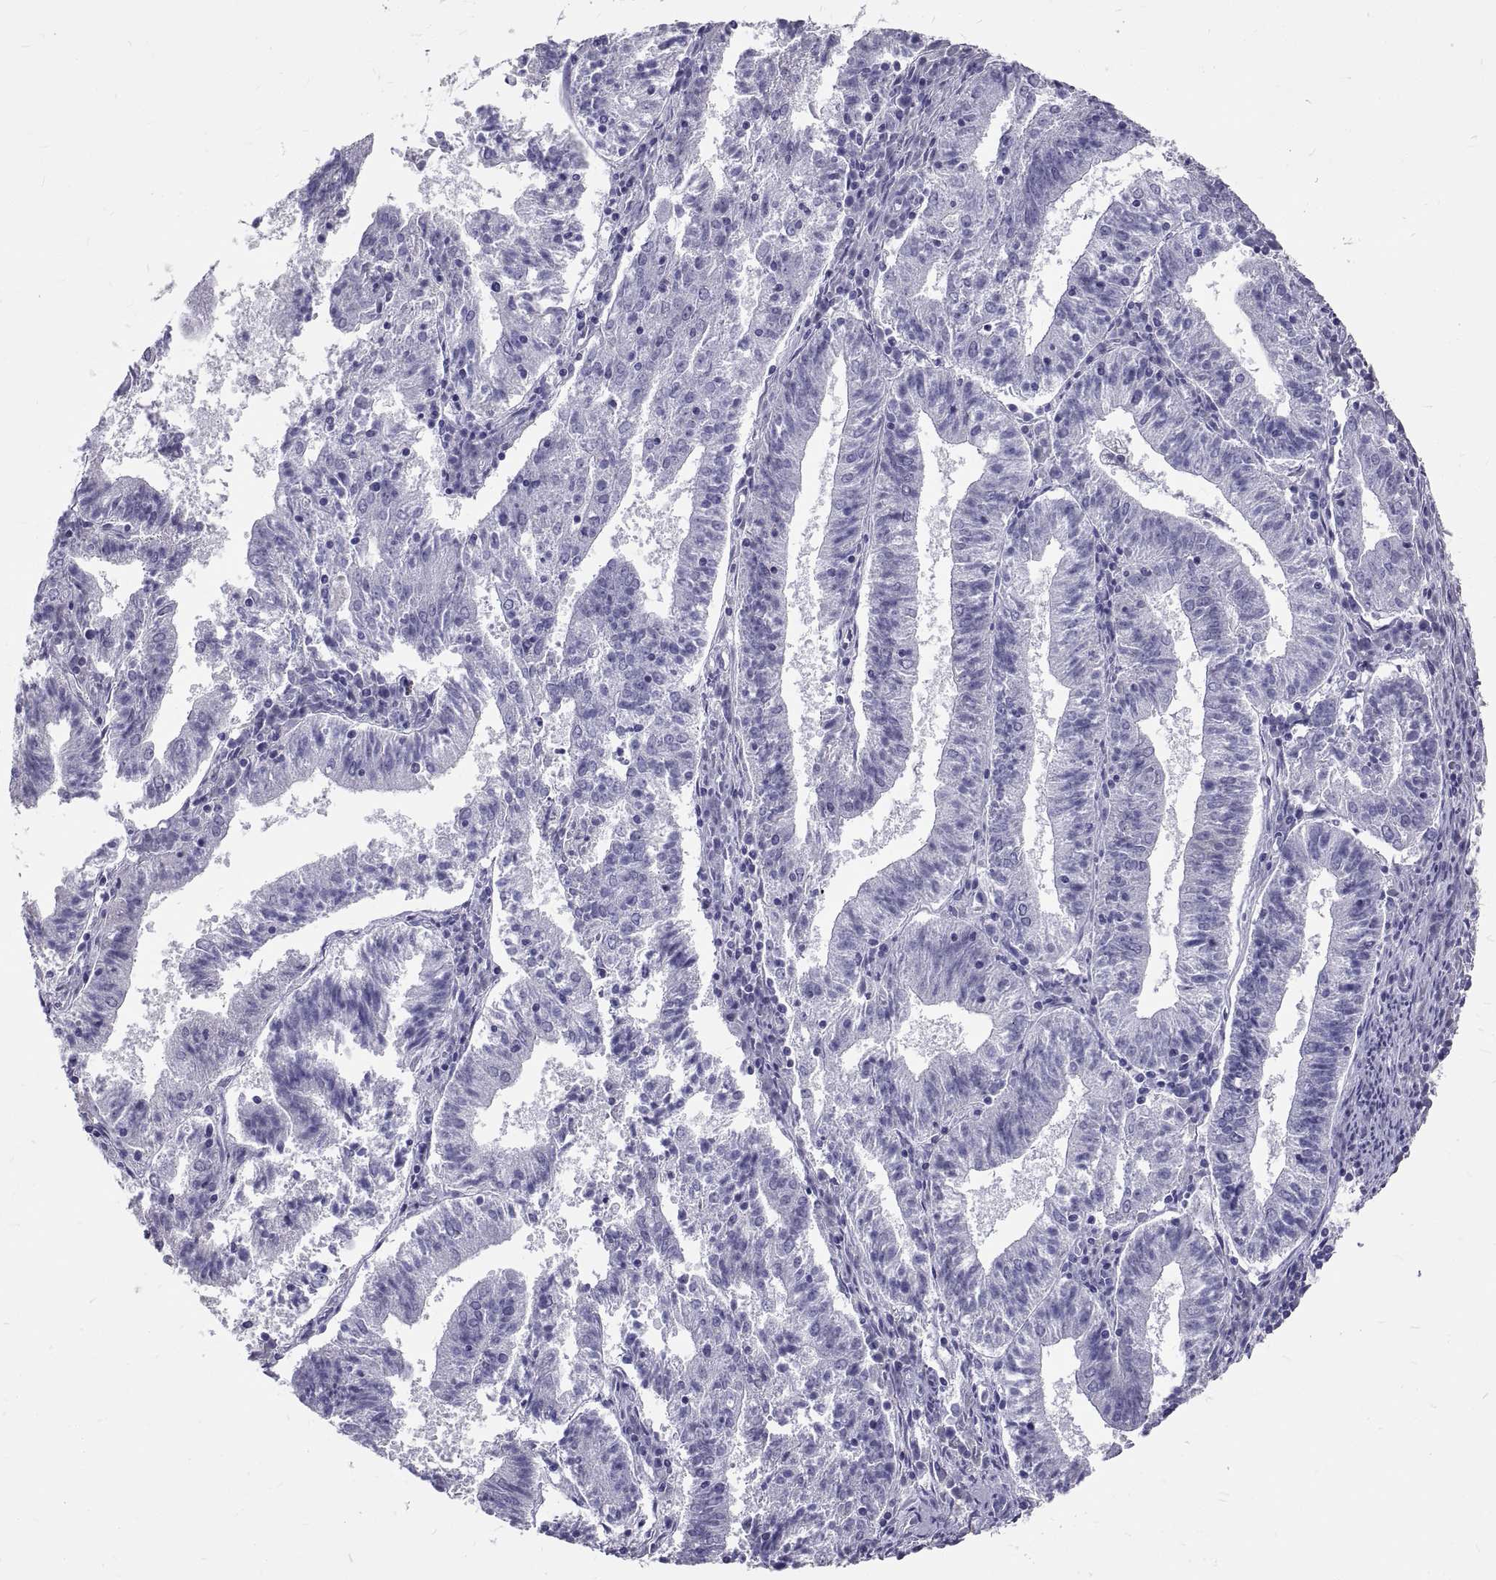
{"staining": {"intensity": "negative", "quantity": "none", "location": "none"}, "tissue": "endometrial cancer", "cell_type": "Tumor cells", "image_type": "cancer", "snomed": [{"axis": "morphology", "description": "Adenocarcinoma, NOS"}, {"axis": "topography", "description": "Endometrium"}], "caption": "Tumor cells show no significant protein positivity in endometrial cancer (adenocarcinoma).", "gene": "GNG12", "patient": {"sex": "female", "age": 82}}